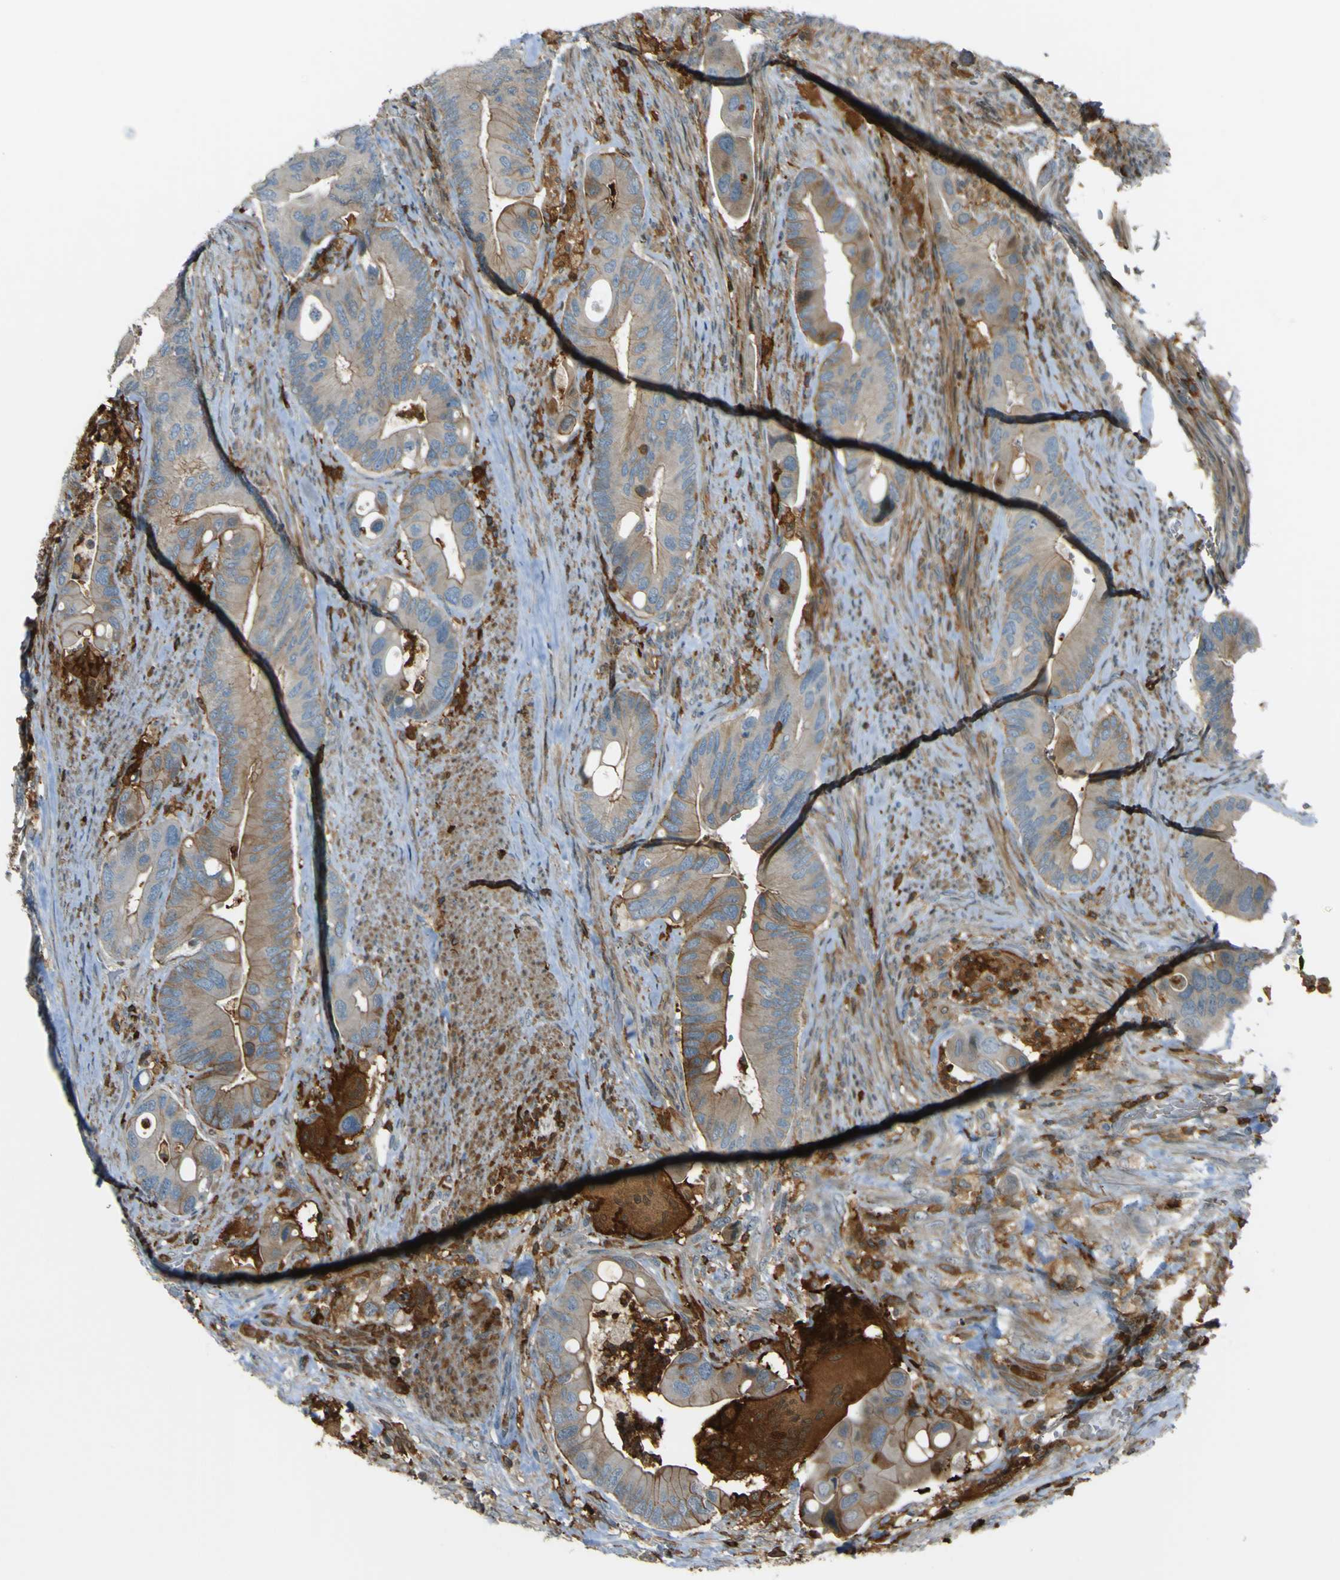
{"staining": {"intensity": "weak", "quantity": ">75%", "location": "cytoplasmic/membranous"}, "tissue": "colorectal cancer", "cell_type": "Tumor cells", "image_type": "cancer", "snomed": [{"axis": "morphology", "description": "Adenocarcinoma, NOS"}, {"axis": "topography", "description": "Rectum"}], "caption": "IHC photomicrograph of neoplastic tissue: colorectal cancer stained using immunohistochemistry exhibits low levels of weak protein expression localized specifically in the cytoplasmic/membranous of tumor cells, appearing as a cytoplasmic/membranous brown color.", "gene": "PCDHB5", "patient": {"sex": "female", "age": 57}}